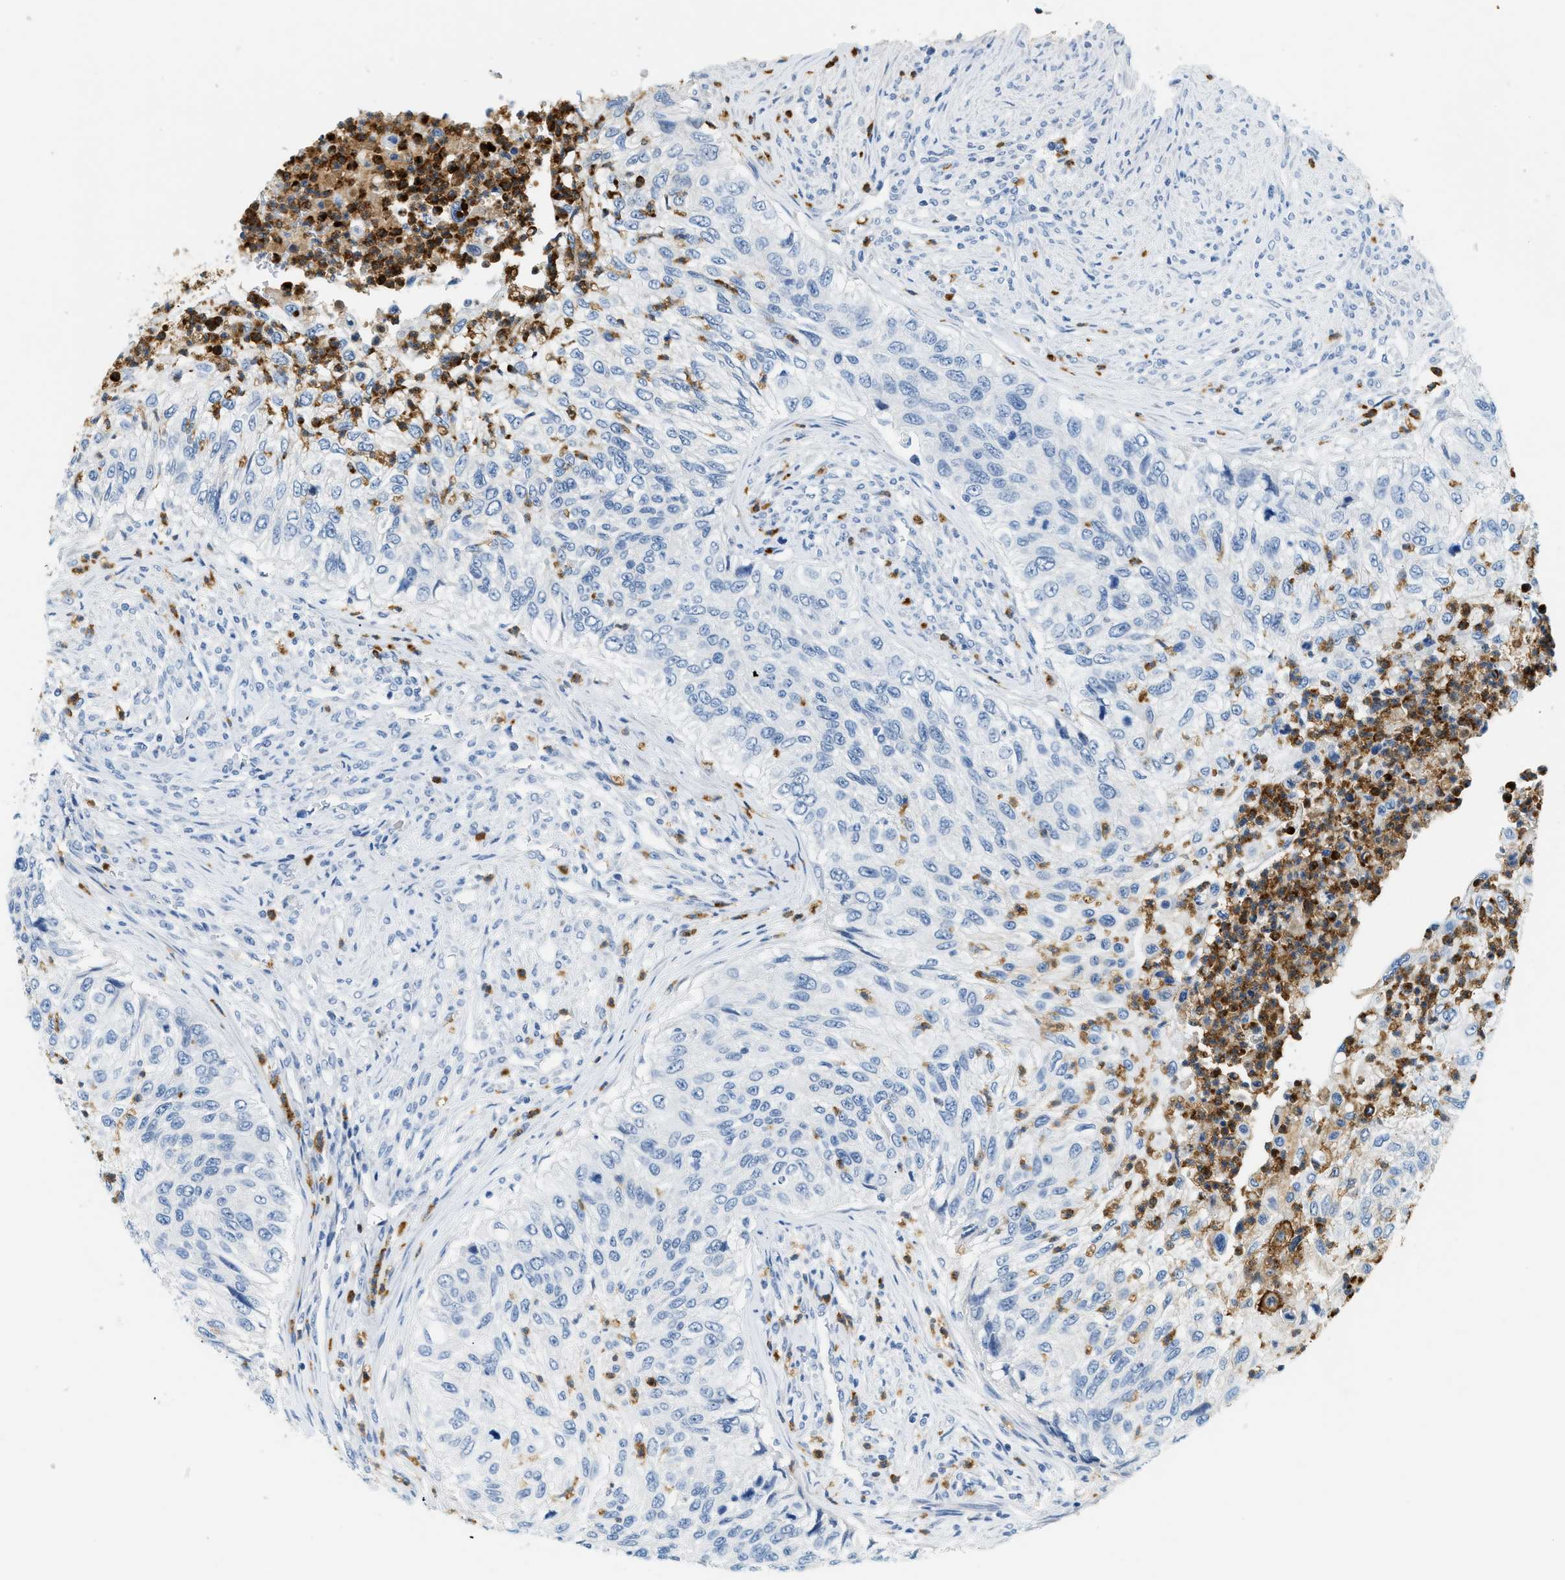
{"staining": {"intensity": "negative", "quantity": "none", "location": "none"}, "tissue": "urothelial cancer", "cell_type": "Tumor cells", "image_type": "cancer", "snomed": [{"axis": "morphology", "description": "Urothelial carcinoma, High grade"}, {"axis": "topography", "description": "Urinary bladder"}], "caption": "This image is of urothelial cancer stained with IHC to label a protein in brown with the nuclei are counter-stained blue. There is no positivity in tumor cells.", "gene": "LCN2", "patient": {"sex": "female", "age": 60}}